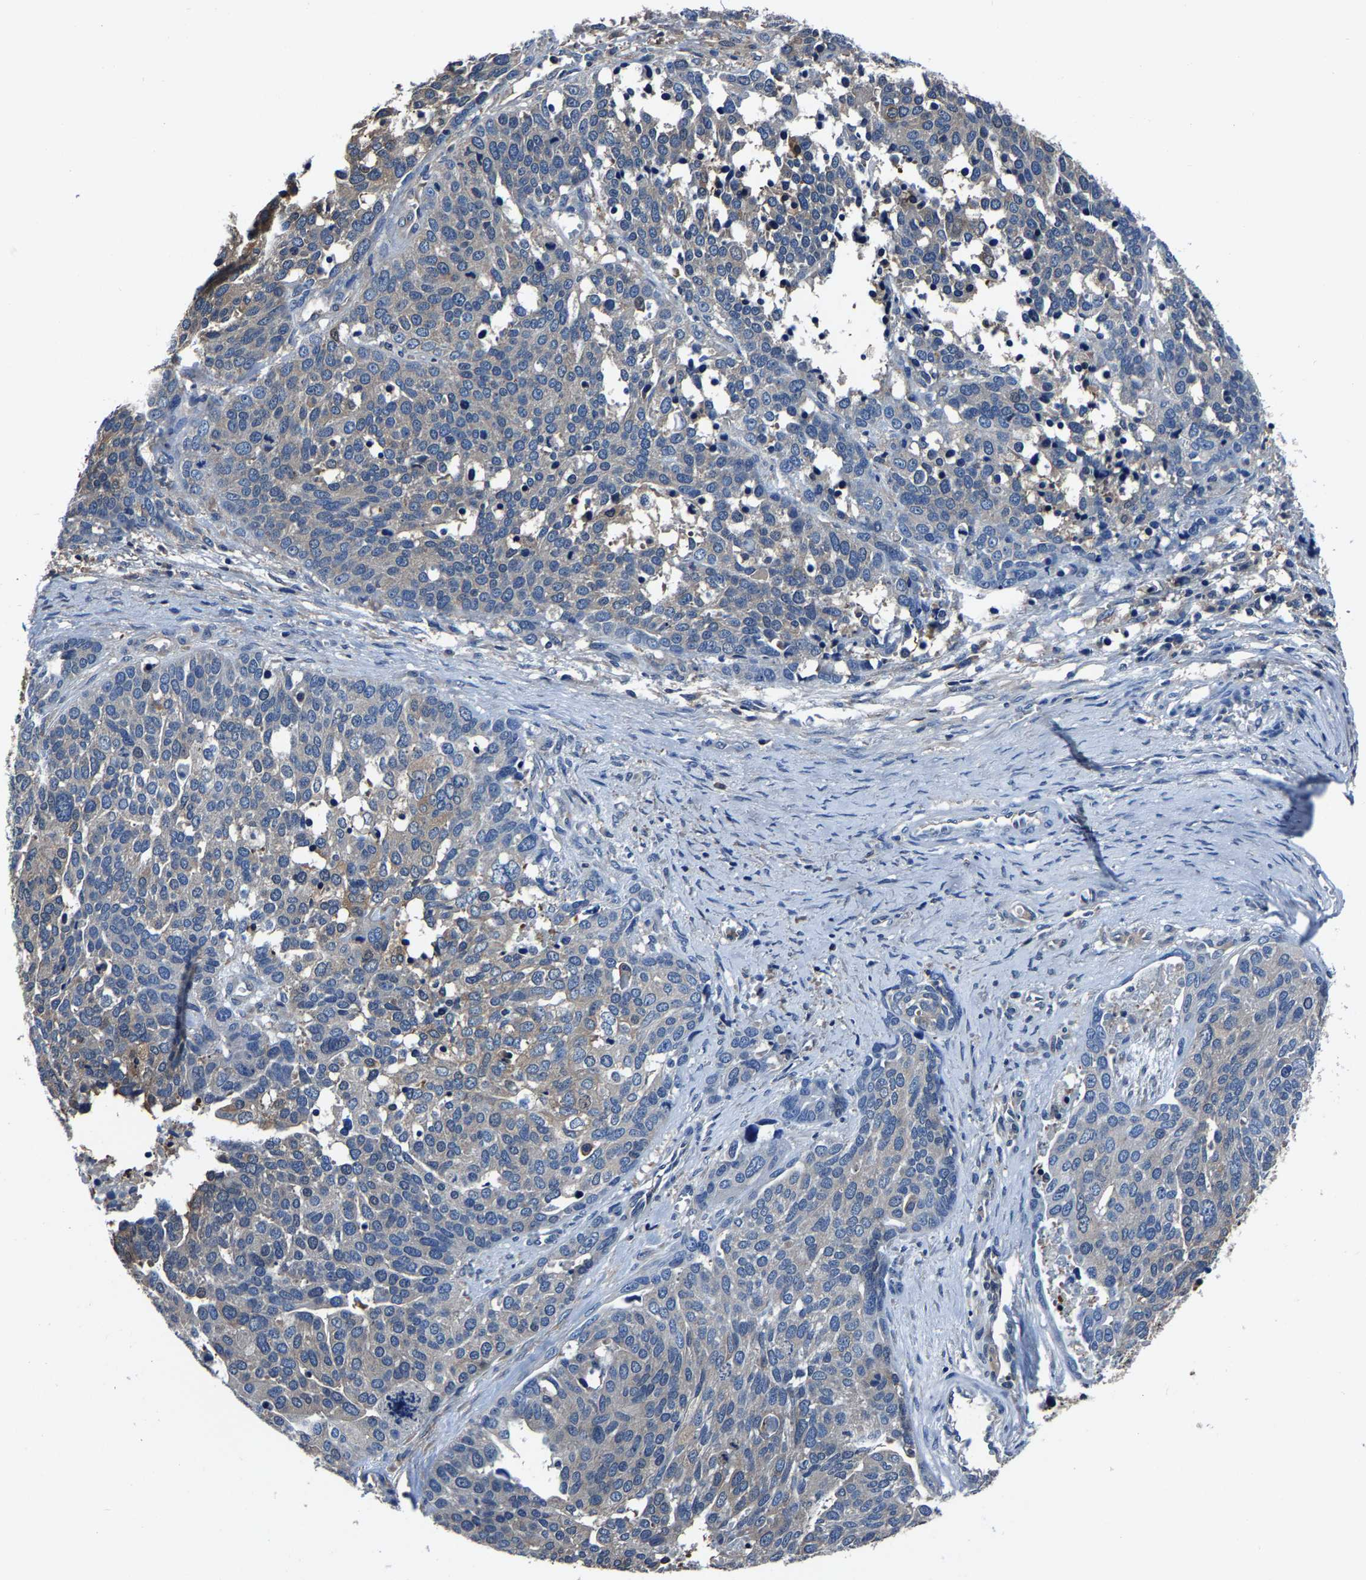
{"staining": {"intensity": "weak", "quantity": "<25%", "location": "cytoplasmic/membranous"}, "tissue": "ovarian cancer", "cell_type": "Tumor cells", "image_type": "cancer", "snomed": [{"axis": "morphology", "description": "Cystadenocarcinoma, serous, NOS"}, {"axis": "topography", "description": "Ovary"}], "caption": "Human ovarian cancer stained for a protein using immunohistochemistry shows no positivity in tumor cells.", "gene": "ALDOB", "patient": {"sex": "female", "age": 44}}